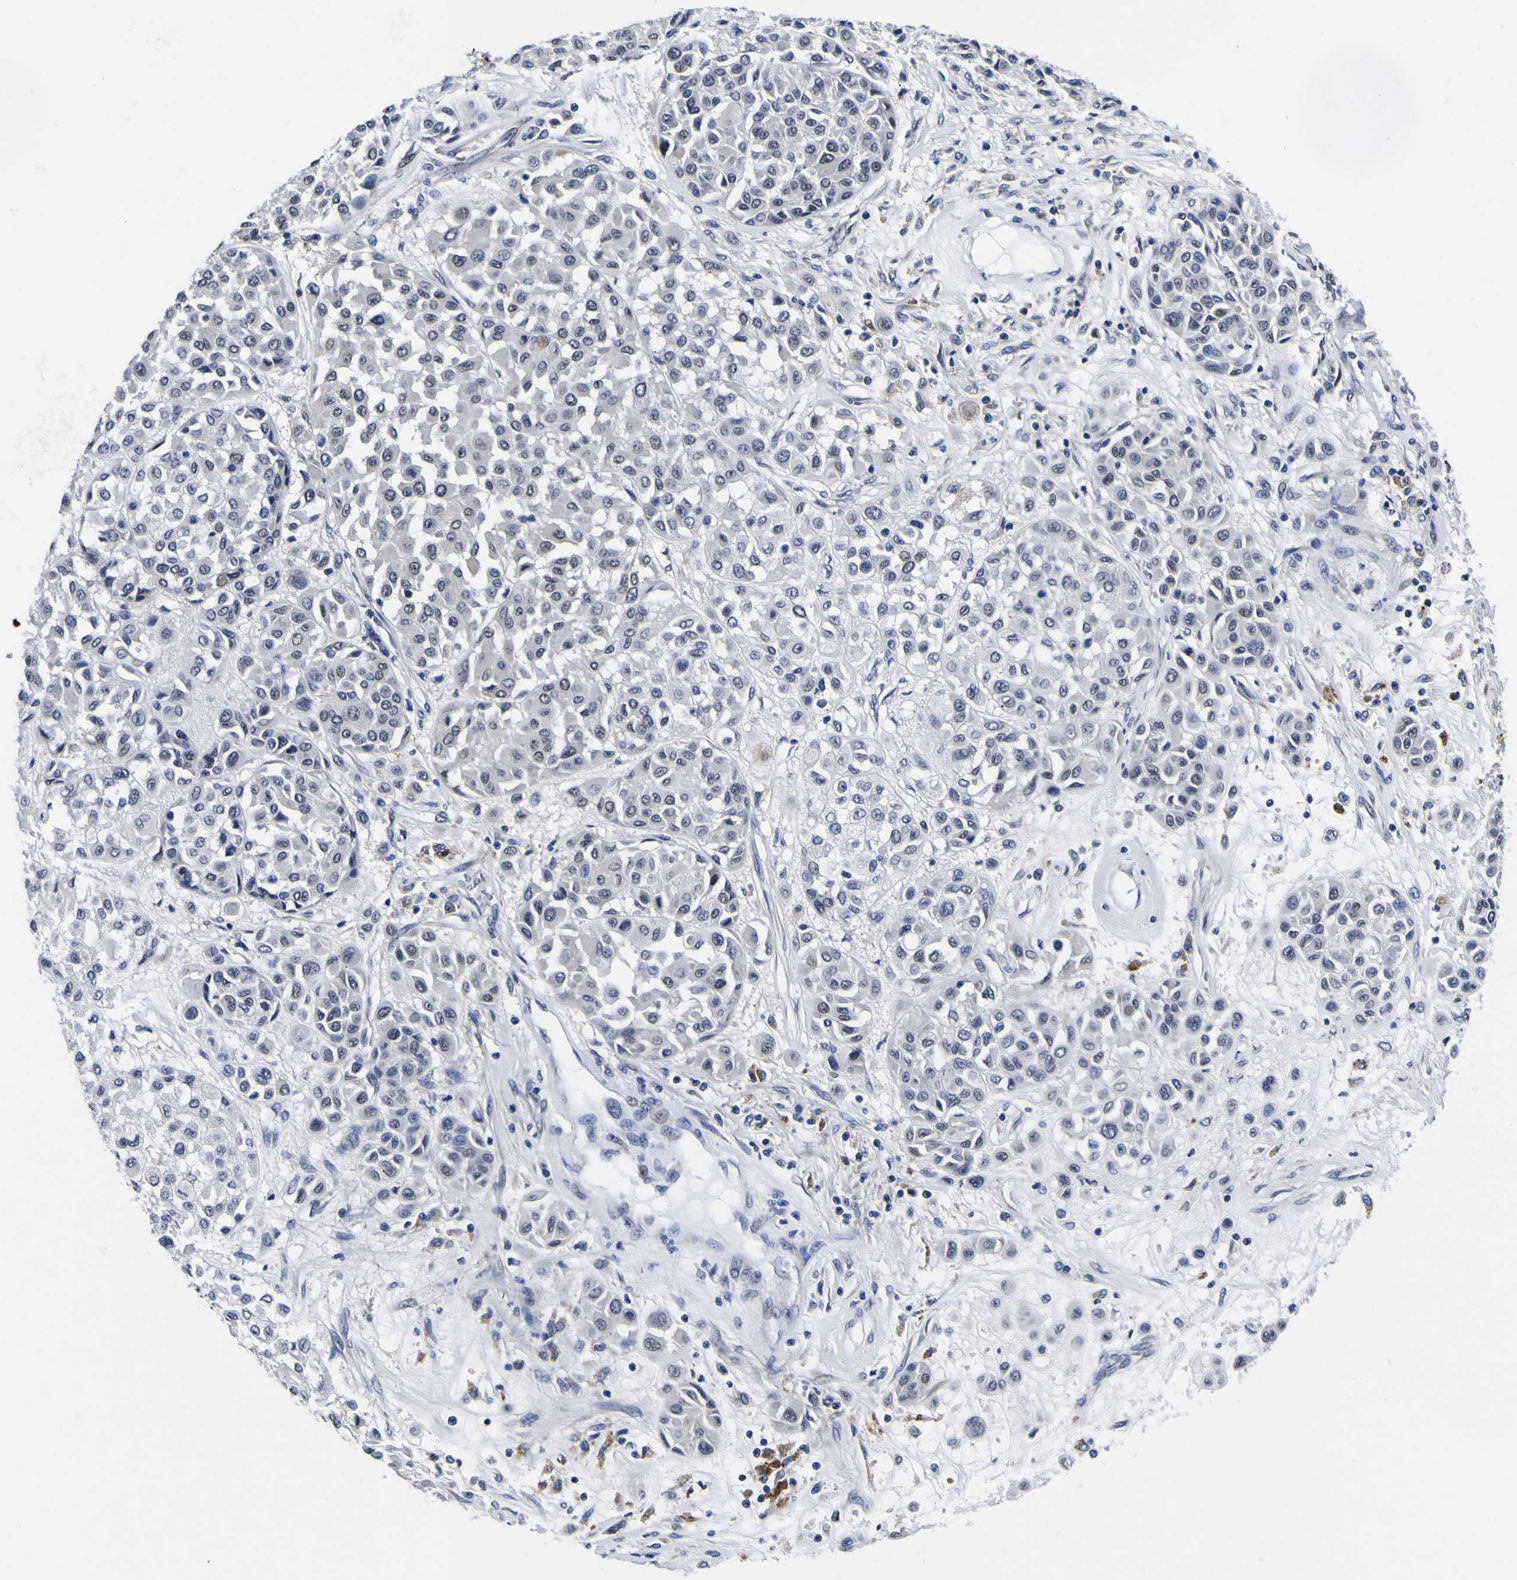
{"staining": {"intensity": "weak", "quantity": "<25%", "location": "nuclear"}, "tissue": "melanoma", "cell_type": "Tumor cells", "image_type": "cancer", "snomed": [{"axis": "morphology", "description": "Malignant melanoma, Metastatic site"}, {"axis": "topography", "description": "Soft tissue"}], "caption": "Immunohistochemistry (IHC) histopathology image of neoplastic tissue: human malignant melanoma (metastatic site) stained with DAB reveals no significant protein expression in tumor cells.", "gene": "IGFLR1", "patient": {"sex": "male", "age": 41}}